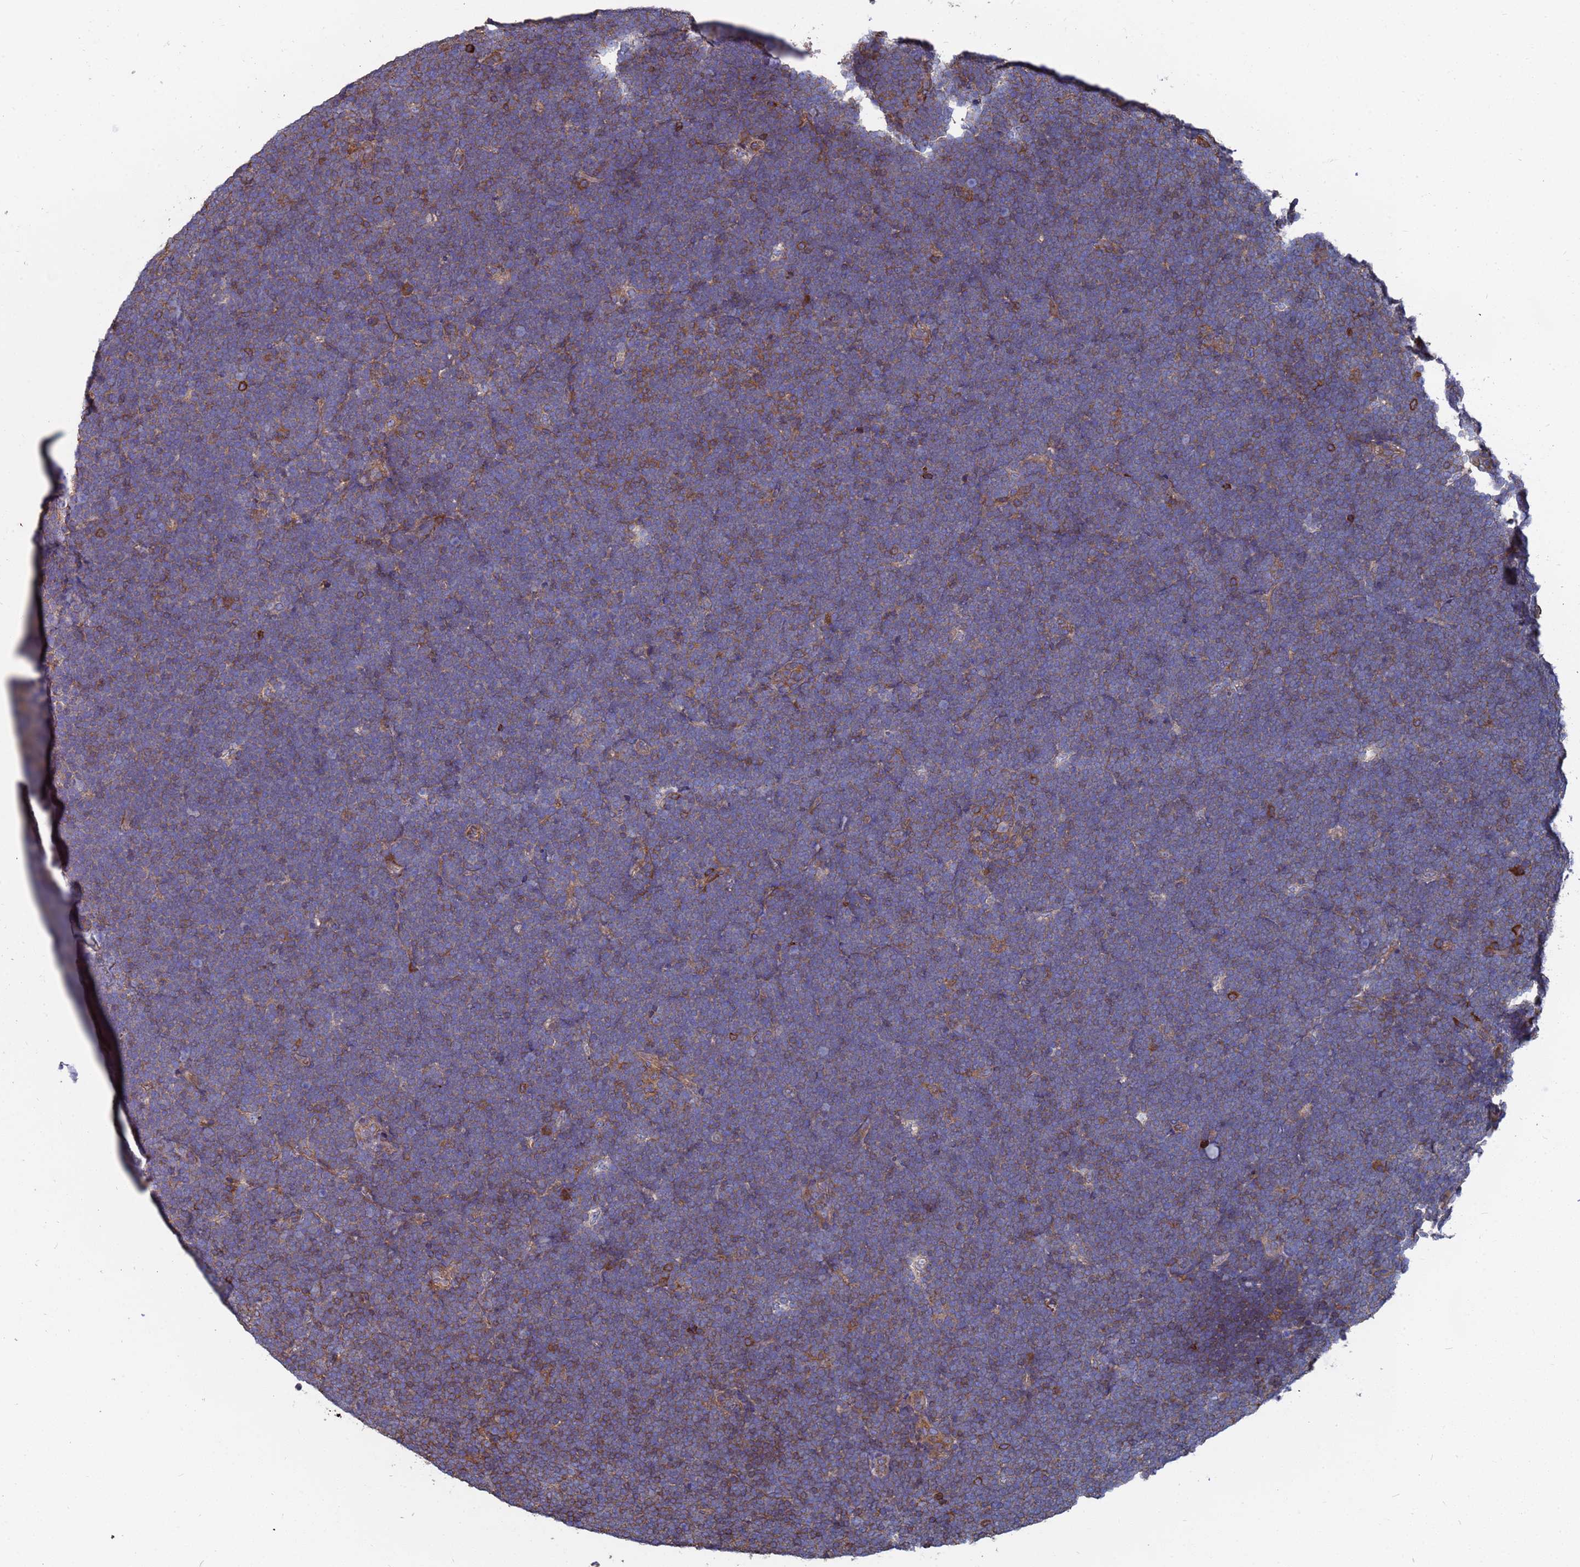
{"staining": {"intensity": "weak", "quantity": "<25%", "location": "cytoplasmic/membranous"}, "tissue": "lymphoma", "cell_type": "Tumor cells", "image_type": "cancer", "snomed": [{"axis": "morphology", "description": "Malignant lymphoma, non-Hodgkin's type, High grade"}, {"axis": "topography", "description": "Lymph node"}], "caption": "High magnification brightfield microscopy of lymphoma stained with DAB (3,3'-diaminobenzidine) (brown) and counterstained with hematoxylin (blue): tumor cells show no significant expression.", "gene": "PYCR1", "patient": {"sex": "male", "age": 13}}